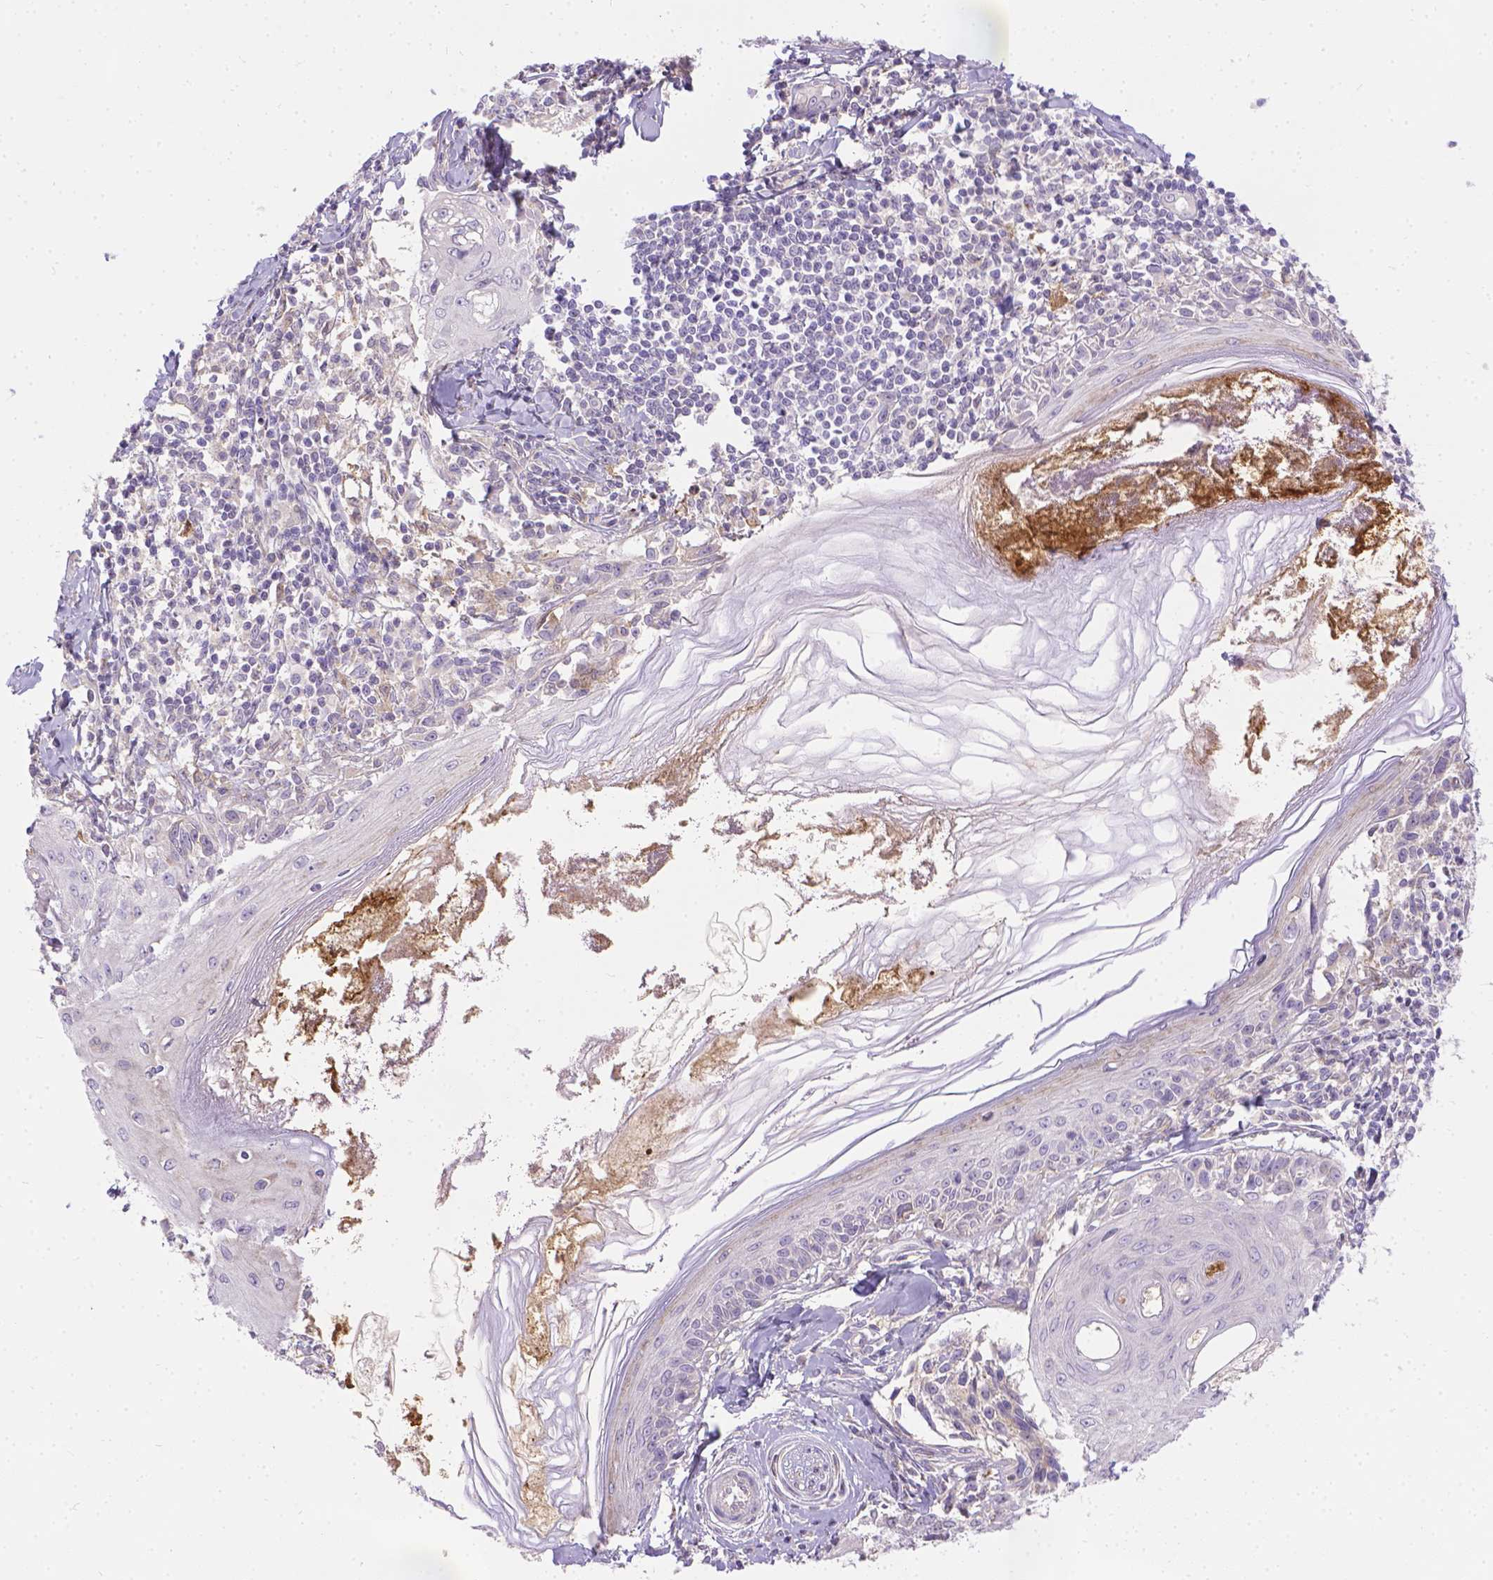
{"staining": {"intensity": "negative", "quantity": "none", "location": "none"}, "tissue": "melanoma", "cell_type": "Tumor cells", "image_type": "cancer", "snomed": [{"axis": "morphology", "description": "Malignant melanoma, NOS"}, {"axis": "topography", "description": "Skin"}], "caption": "The histopathology image exhibits no significant positivity in tumor cells of malignant melanoma. (Brightfield microscopy of DAB (3,3'-diaminobenzidine) IHC at high magnification).", "gene": "TM4SF18", "patient": {"sex": "female", "age": 86}}